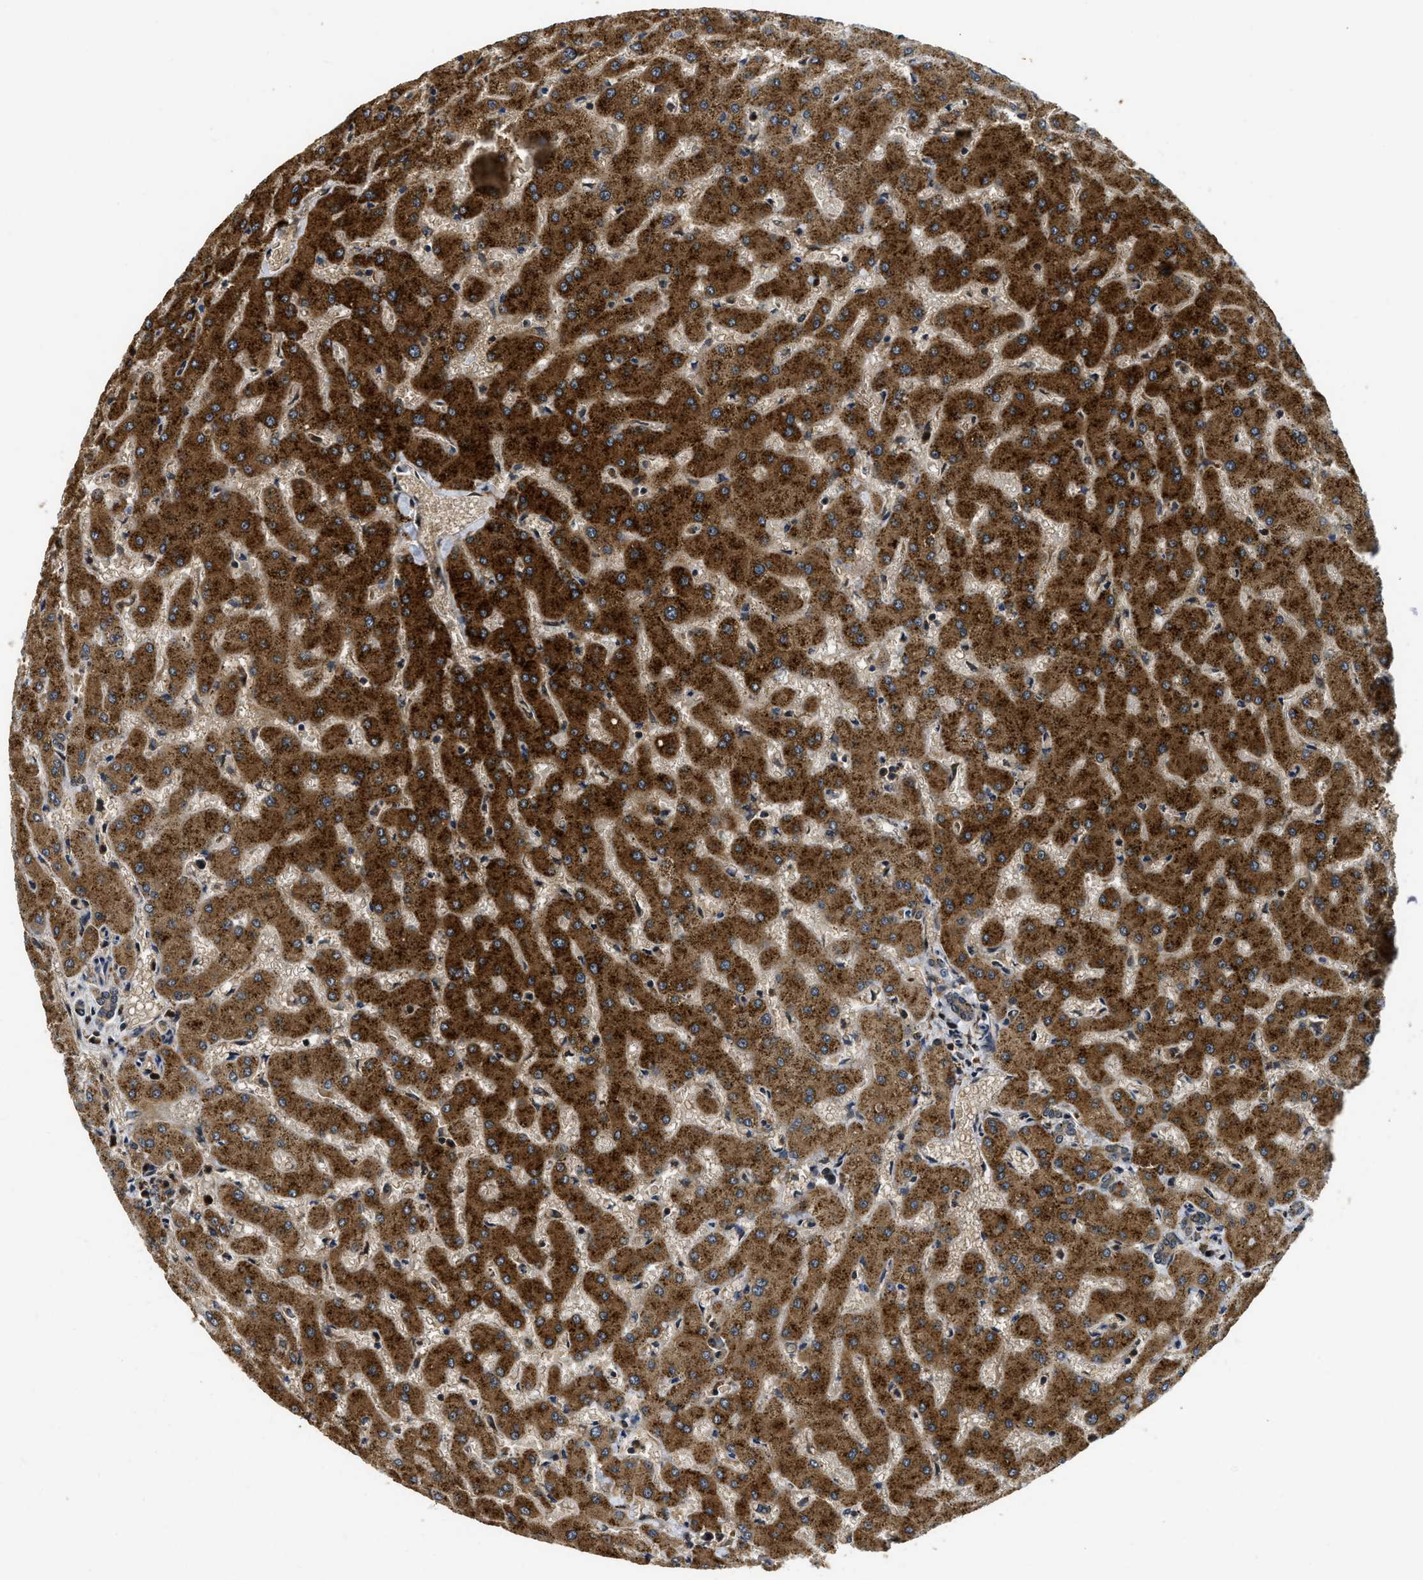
{"staining": {"intensity": "moderate", "quantity": ">75%", "location": "cytoplasmic/membranous"}, "tissue": "liver", "cell_type": "Cholangiocytes", "image_type": "normal", "snomed": [{"axis": "morphology", "description": "Normal tissue, NOS"}, {"axis": "topography", "description": "Liver"}], "caption": "Immunohistochemical staining of benign liver reveals medium levels of moderate cytoplasmic/membranous expression in about >75% of cholangiocytes.", "gene": "ADSL", "patient": {"sex": "female", "age": 63}}